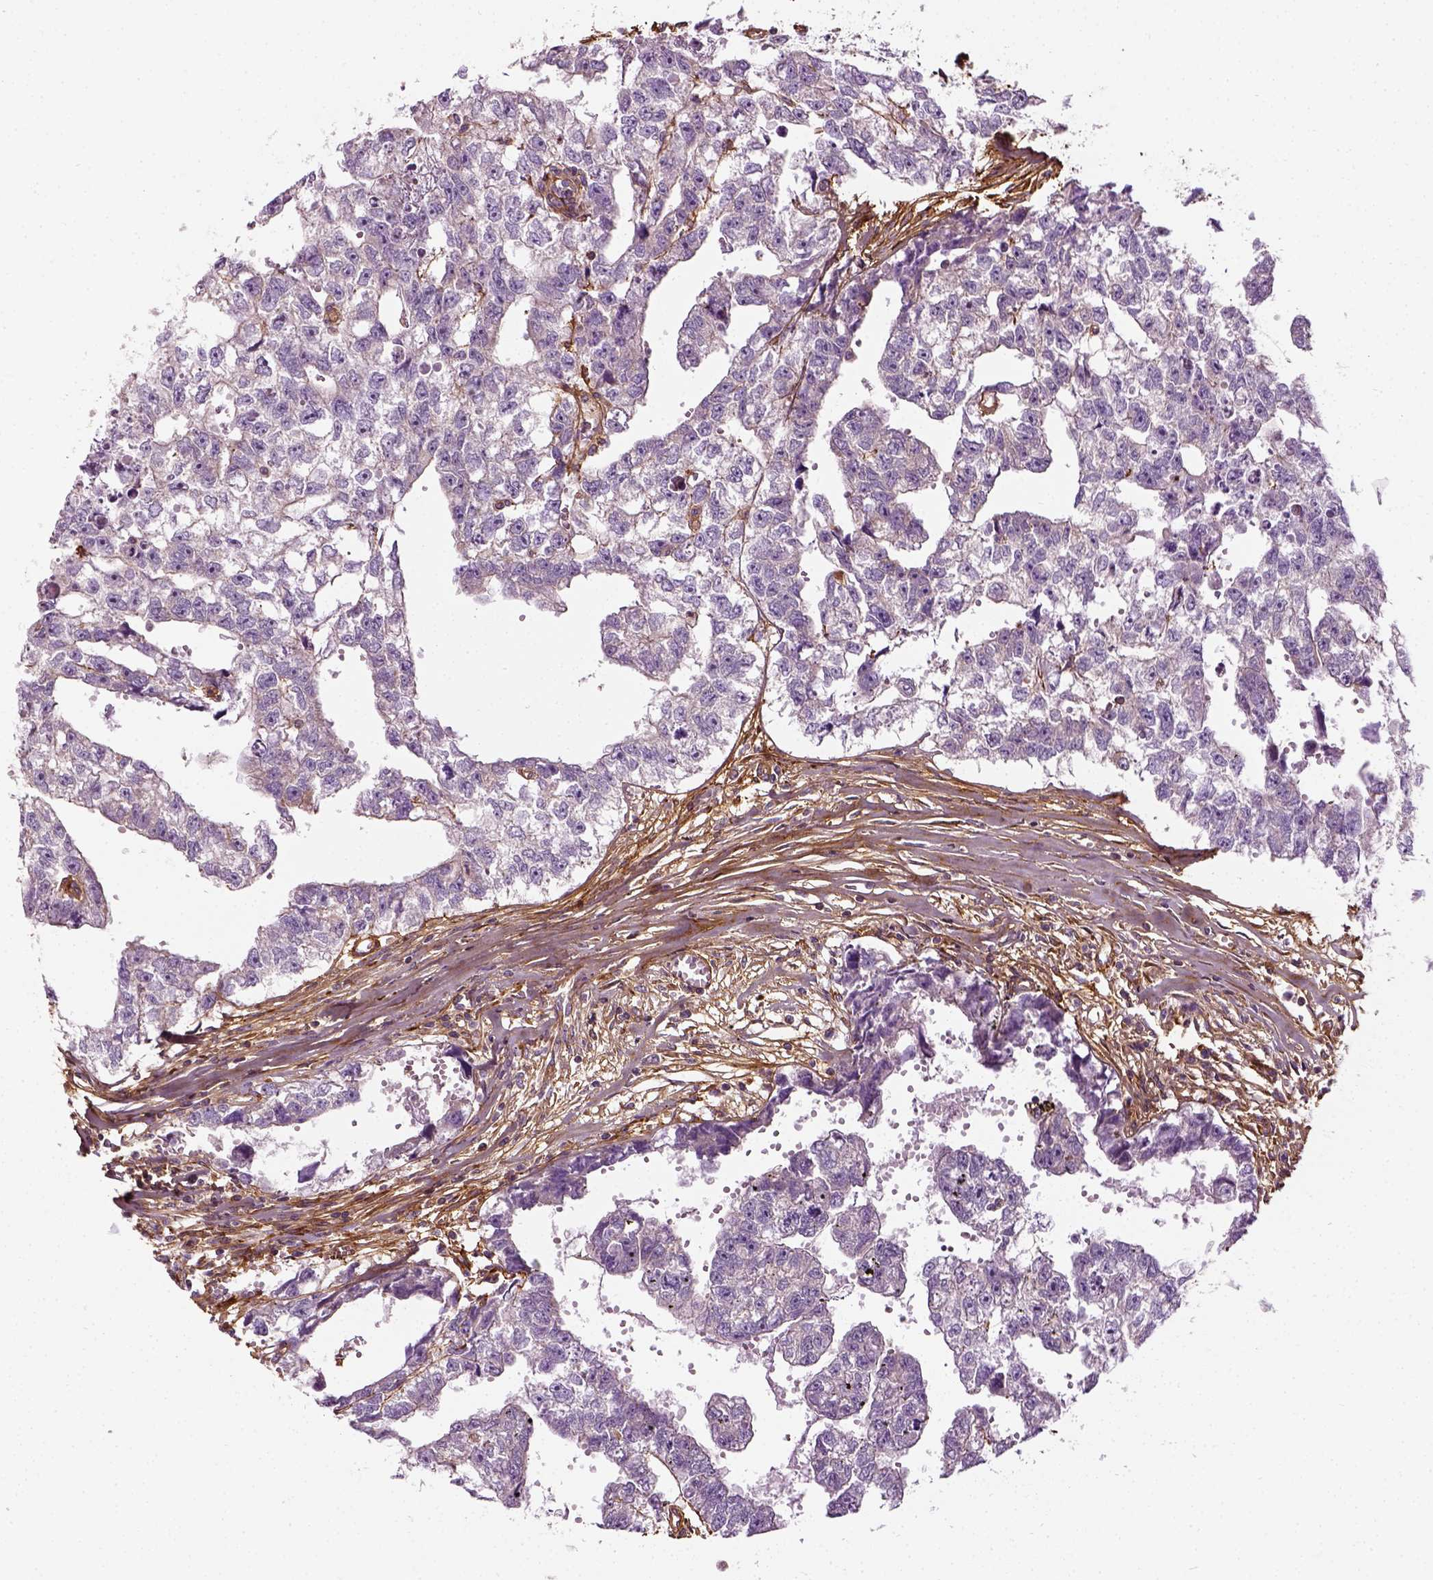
{"staining": {"intensity": "negative", "quantity": "none", "location": "none"}, "tissue": "testis cancer", "cell_type": "Tumor cells", "image_type": "cancer", "snomed": [{"axis": "morphology", "description": "Carcinoma, Embryonal, NOS"}, {"axis": "morphology", "description": "Teratoma, malignant, NOS"}, {"axis": "topography", "description": "Testis"}], "caption": "Immunohistochemical staining of human malignant teratoma (testis) demonstrates no significant positivity in tumor cells.", "gene": "COL6A2", "patient": {"sex": "male", "age": 44}}